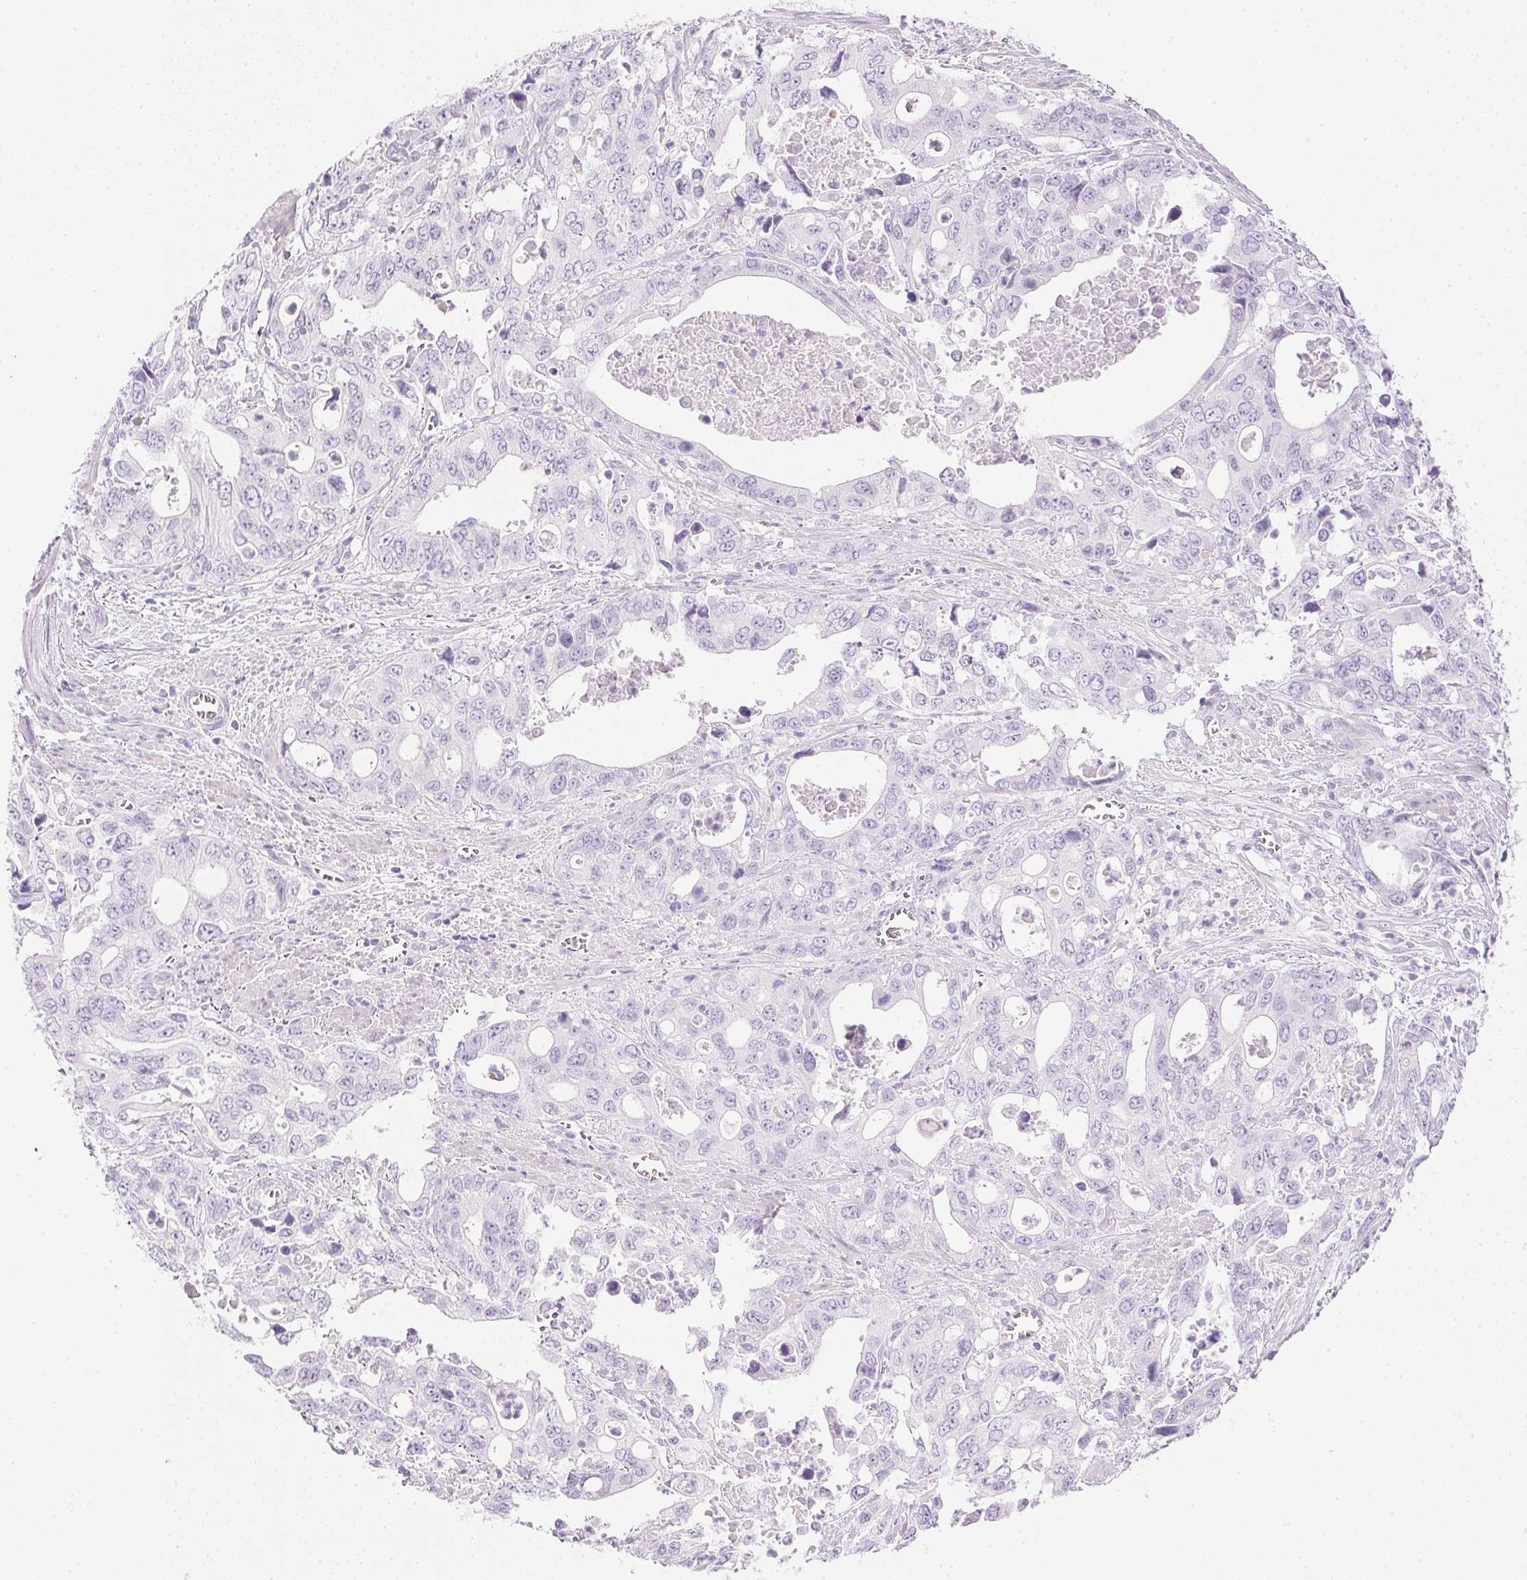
{"staining": {"intensity": "negative", "quantity": "none", "location": "none"}, "tissue": "stomach cancer", "cell_type": "Tumor cells", "image_type": "cancer", "snomed": [{"axis": "morphology", "description": "Adenocarcinoma, NOS"}, {"axis": "topography", "description": "Stomach, upper"}], "caption": "Tumor cells show no significant protein expression in stomach cancer. The staining is performed using DAB brown chromogen with nuclei counter-stained in using hematoxylin.", "gene": "CTRL", "patient": {"sex": "male", "age": 74}}